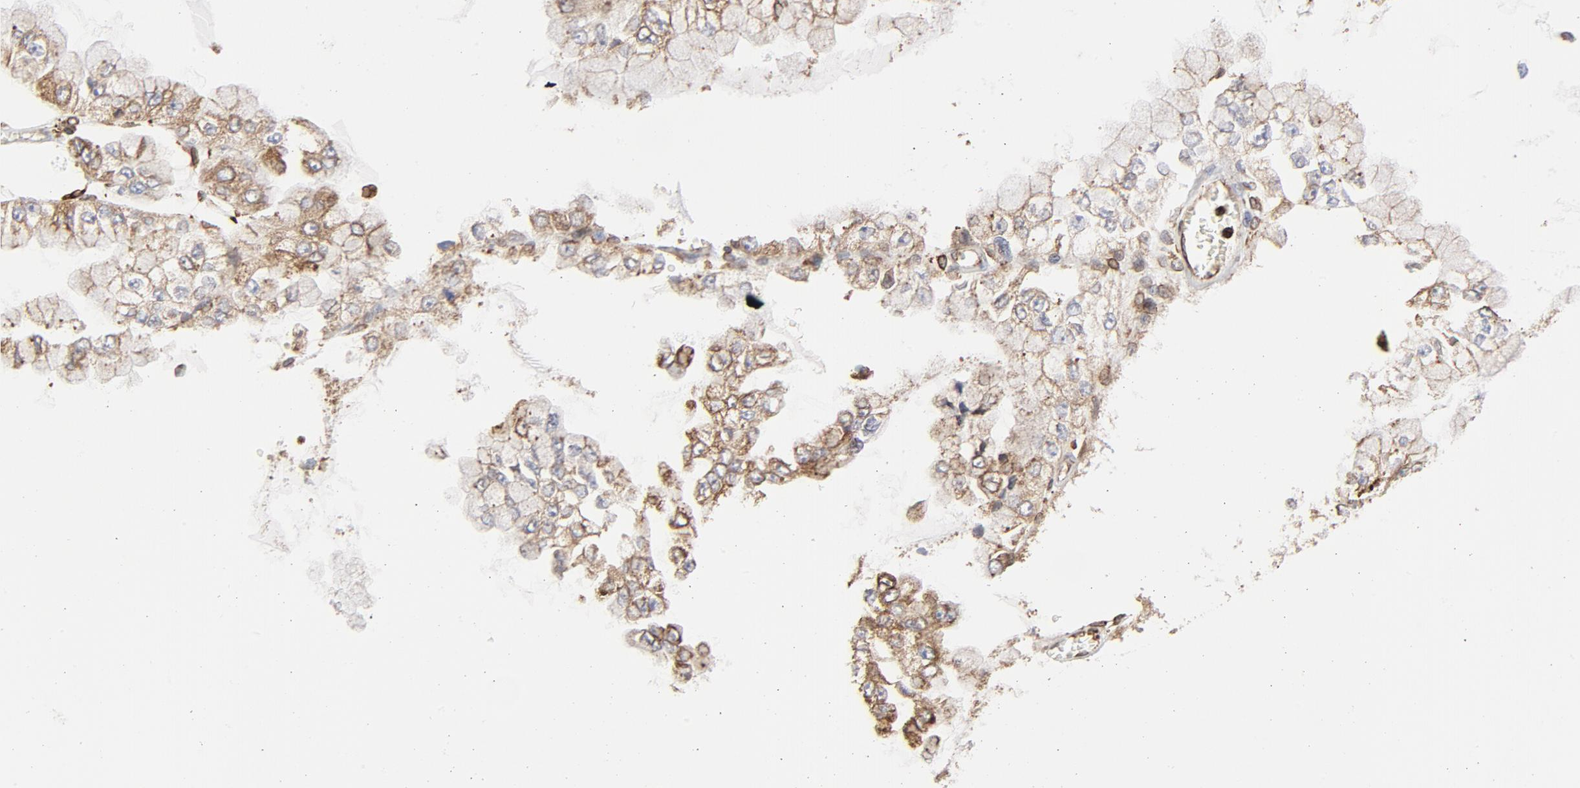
{"staining": {"intensity": "moderate", "quantity": ">75%", "location": "cytoplasmic/membranous"}, "tissue": "liver cancer", "cell_type": "Tumor cells", "image_type": "cancer", "snomed": [{"axis": "morphology", "description": "Cholangiocarcinoma"}, {"axis": "topography", "description": "Liver"}], "caption": "A photomicrograph of cholangiocarcinoma (liver) stained for a protein exhibits moderate cytoplasmic/membranous brown staining in tumor cells.", "gene": "CANX", "patient": {"sex": "female", "age": 79}}